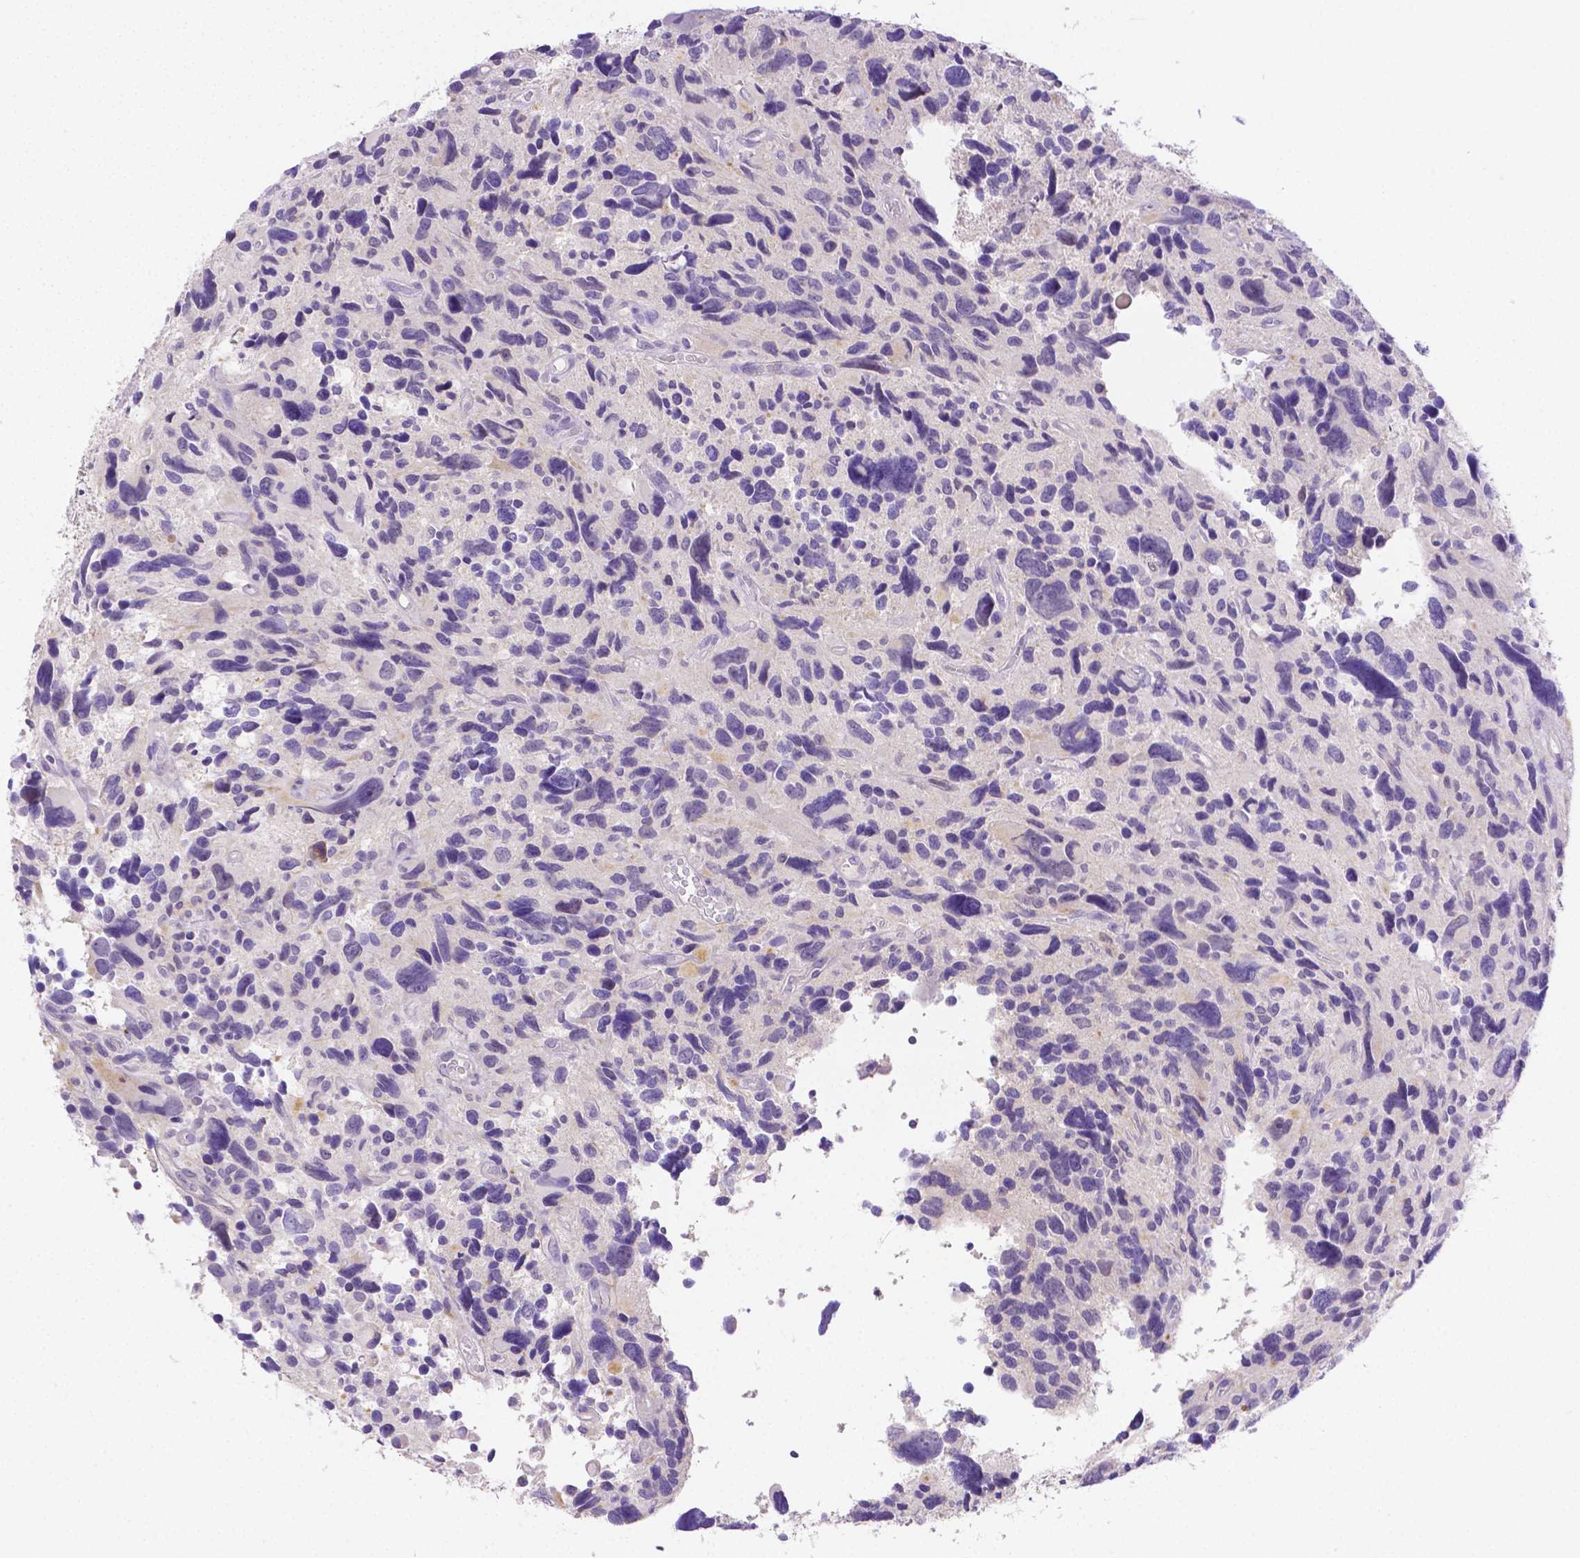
{"staining": {"intensity": "negative", "quantity": "none", "location": "none"}, "tissue": "glioma", "cell_type": "Tumor cells", "image_type": "cancer", "snomed": [{"axis": "morphology", "description": "Glioma, malignant, High grade"}, {"axis": "topography", "description": "Brain"}], "caption": "This is an IHC histopathology image of human malignant glioma (high-grade). There is no staining in tumor cells.", "gene": "NXPH2", "patient": {"sex": "male", "age": 46}}